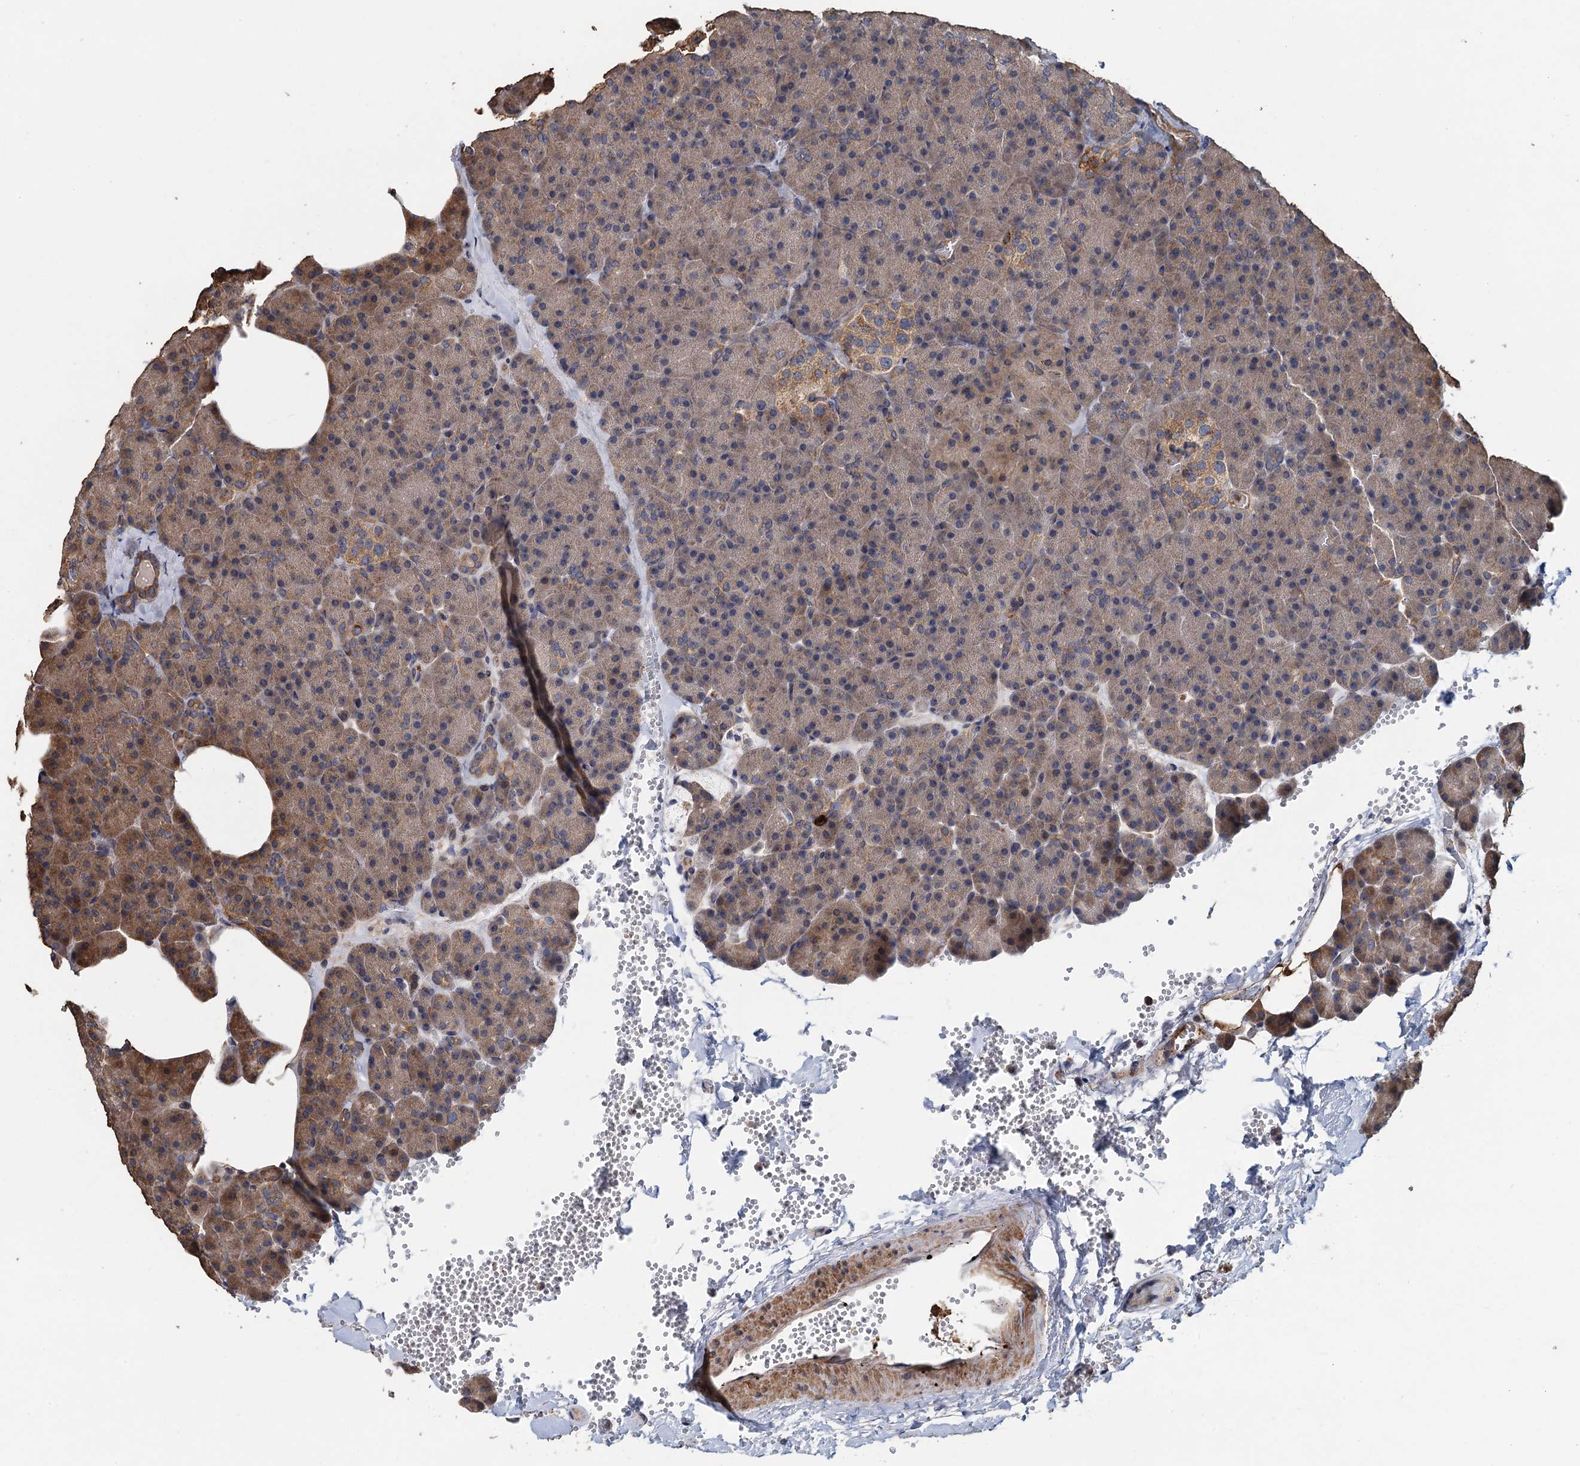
{"staining": {"intensity": "moderate", "quantity": ">75%", "location": "cytoplasmic/membranous"}, "tissue": "pancreas", "cell_type": "Exocrine glandular cells", "image_type": "normal", "snomed": [{"axis": "morphology", "description": "Normal tissue, NOS"}, {"axis": "morphology", "description": "Carcinoid, malignant, NOS"}, {"axis": "topography", "description": "Pancreas"}], "caption": "This histopathology image reveals benign pancreas stained with immunohistochemistry (IHC) to label a protein in brown. The cytoplasmic/membranous of exocrine glandular cells show moderate positivity for the protein. Nuclei are counter-stained blue.", "gene": "MEAK7", "patient": {"sex": "female", "age": 35}}